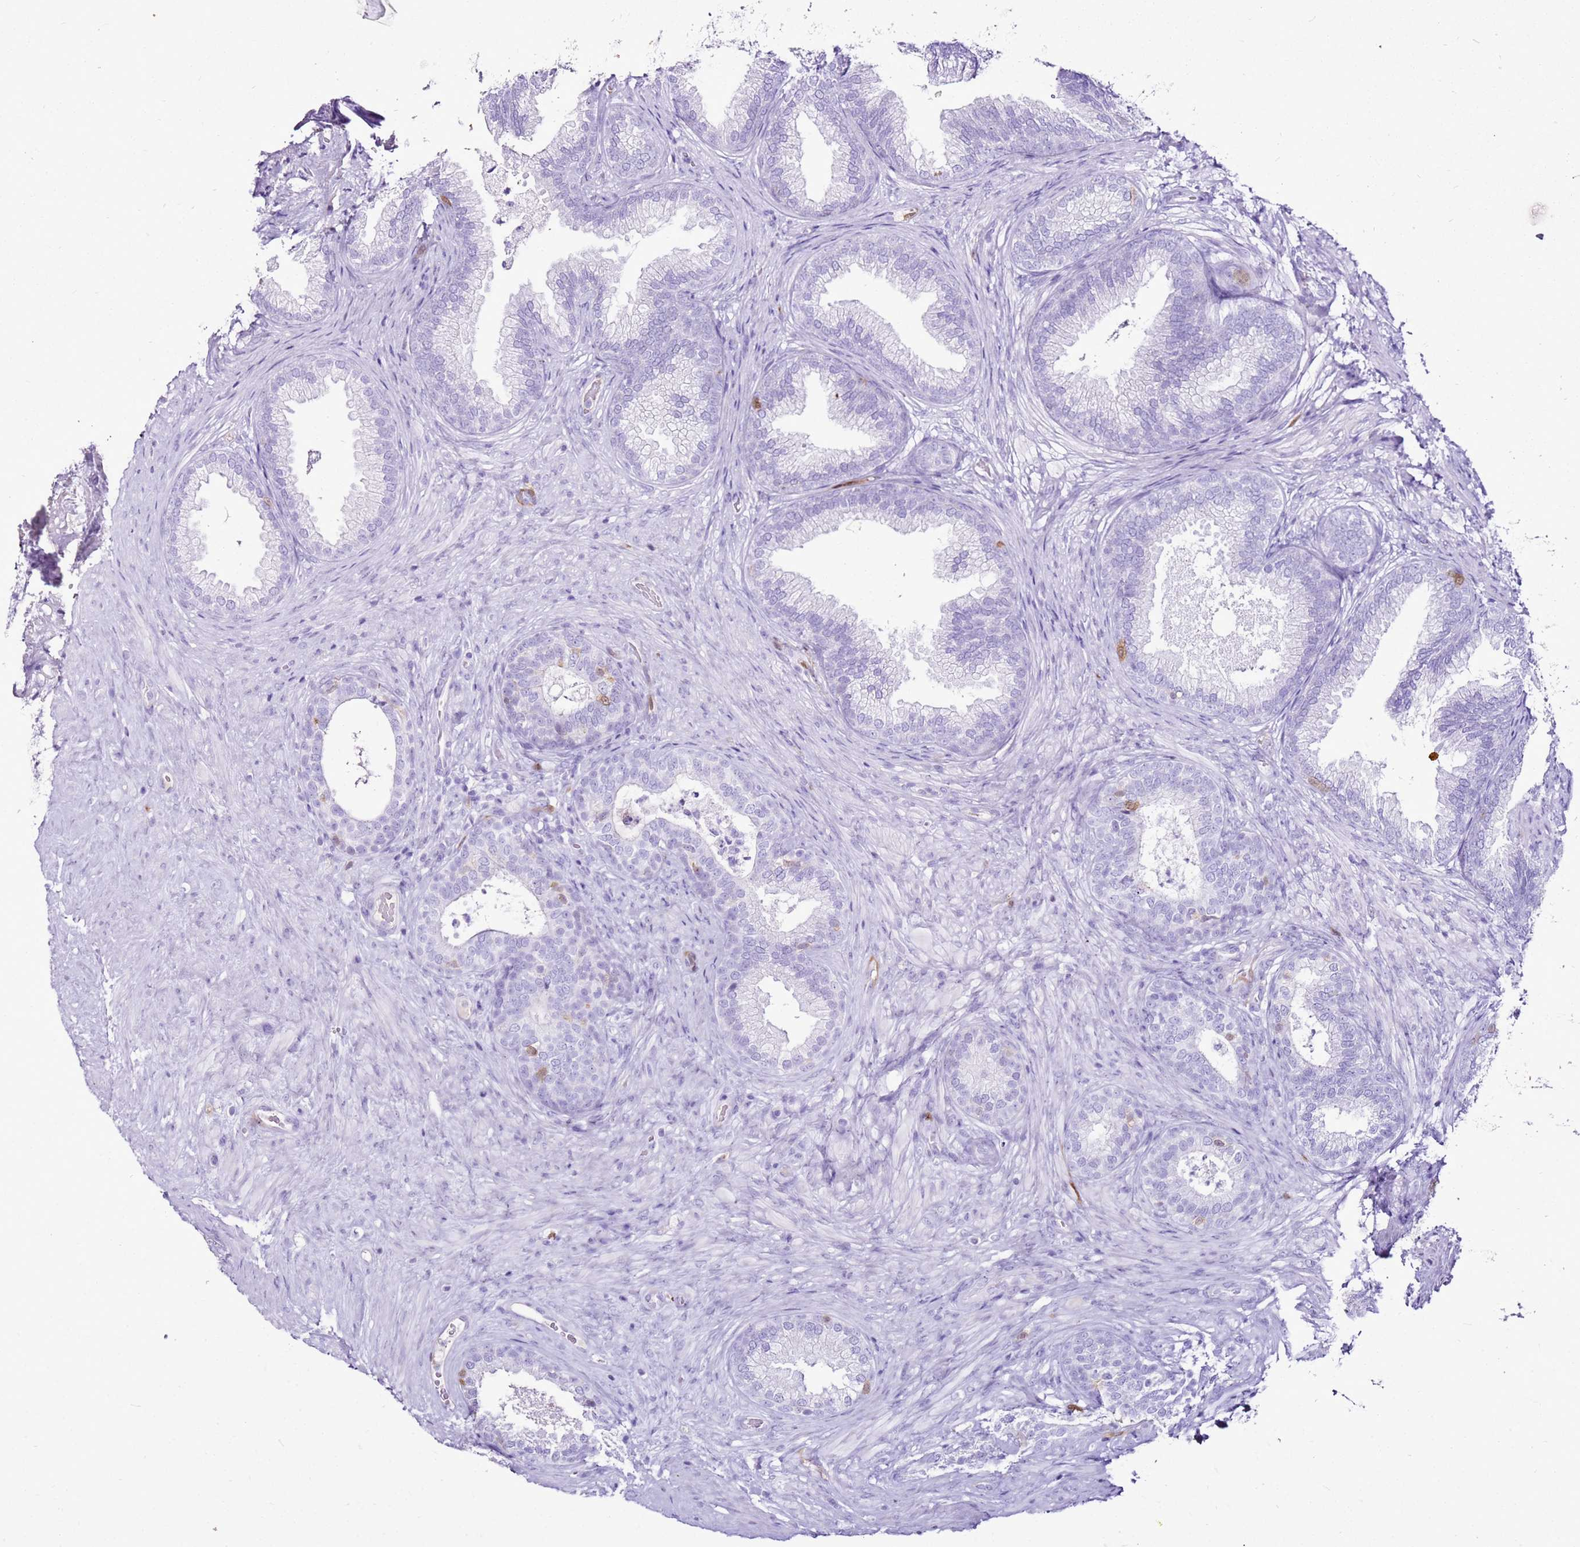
{"staining": {"intensity": "negative", "quantity": "none", "location": "none"}, "tissue": "prostate", "cell_type": "Glandular cells", "image_type": "normal", "snomed": [{"axis": "morphology", "description": "Normal tissue, NOS"}, {"axis": "topography", "description": "Prostate"}], "caption": "Immunohistochemical staining of benign human prostate exhibits no significant positivity in glandular cells. (Stains: DAB IHC with hematoxylin counter stain, Microscopy: brightfield microscopy at high magnification).", "gene": "SPC25", "patient": {"sex": "male", "age": 76}}